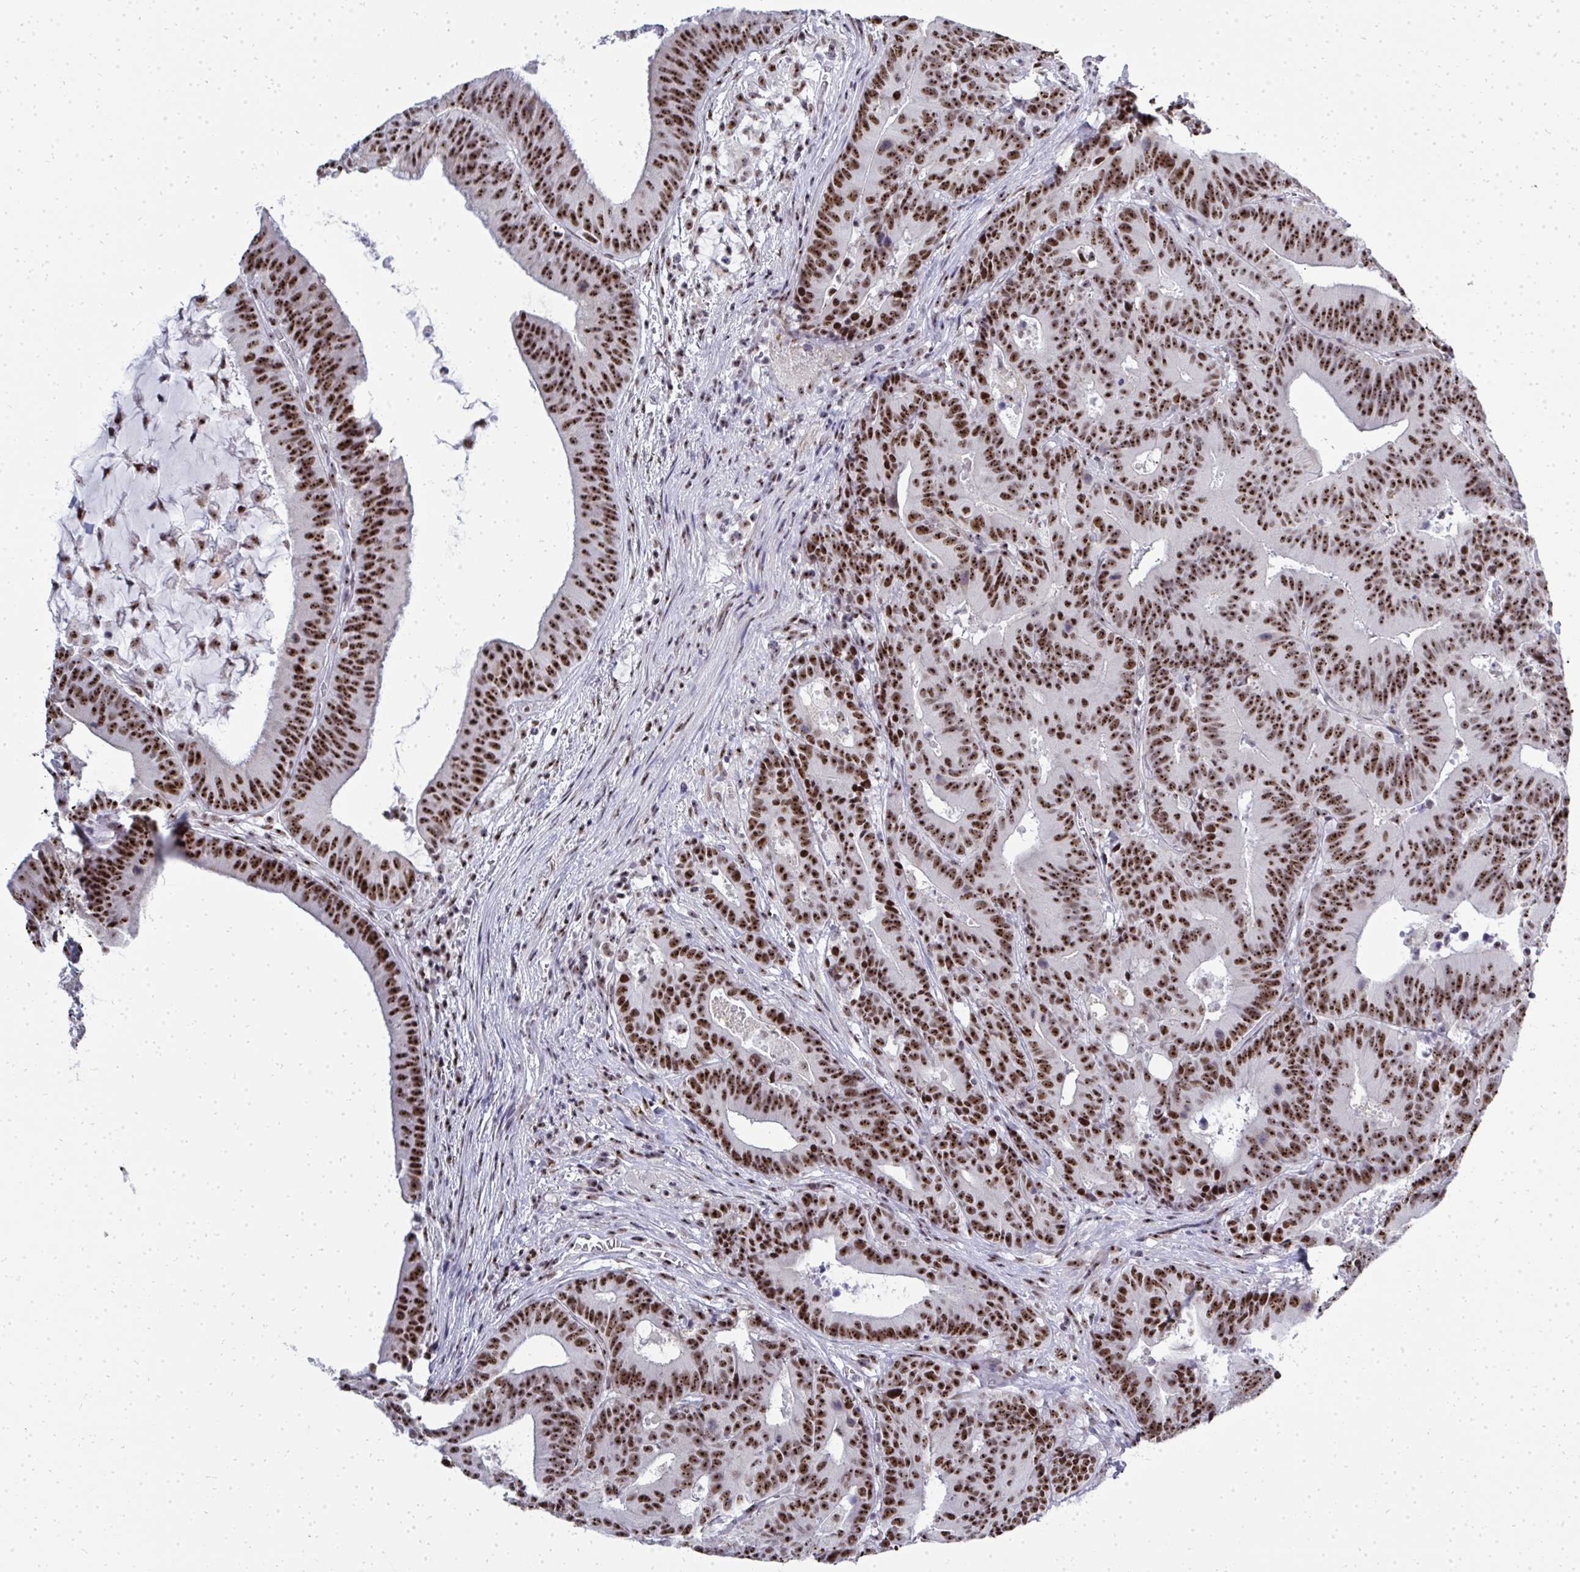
{"staining": {"intensity": "moderate", "quantity": ">75%", "location": "nuclear"}, "tissue": "colorectal cancer", "cell_type": "Tumor cells", "image_type": "cancer", "snomed": [{"axis": "morphology", "description": "Adenocarcinoma, NOS"}, {"axis": "topography", "description": "Colon"}], "caption": "High-power microscopy captured an IHC photomicrograph of colorectal adenocarcinoma, revealing moderate nuclear positivity in approximately >75% of tumor cells. Using DAB (brown) and hematoxylin (blue) stains, captured at high magnification using brightfield microscopy.", "gene": "SIRT7", "patient": {"sex": "female", "age": 78}}